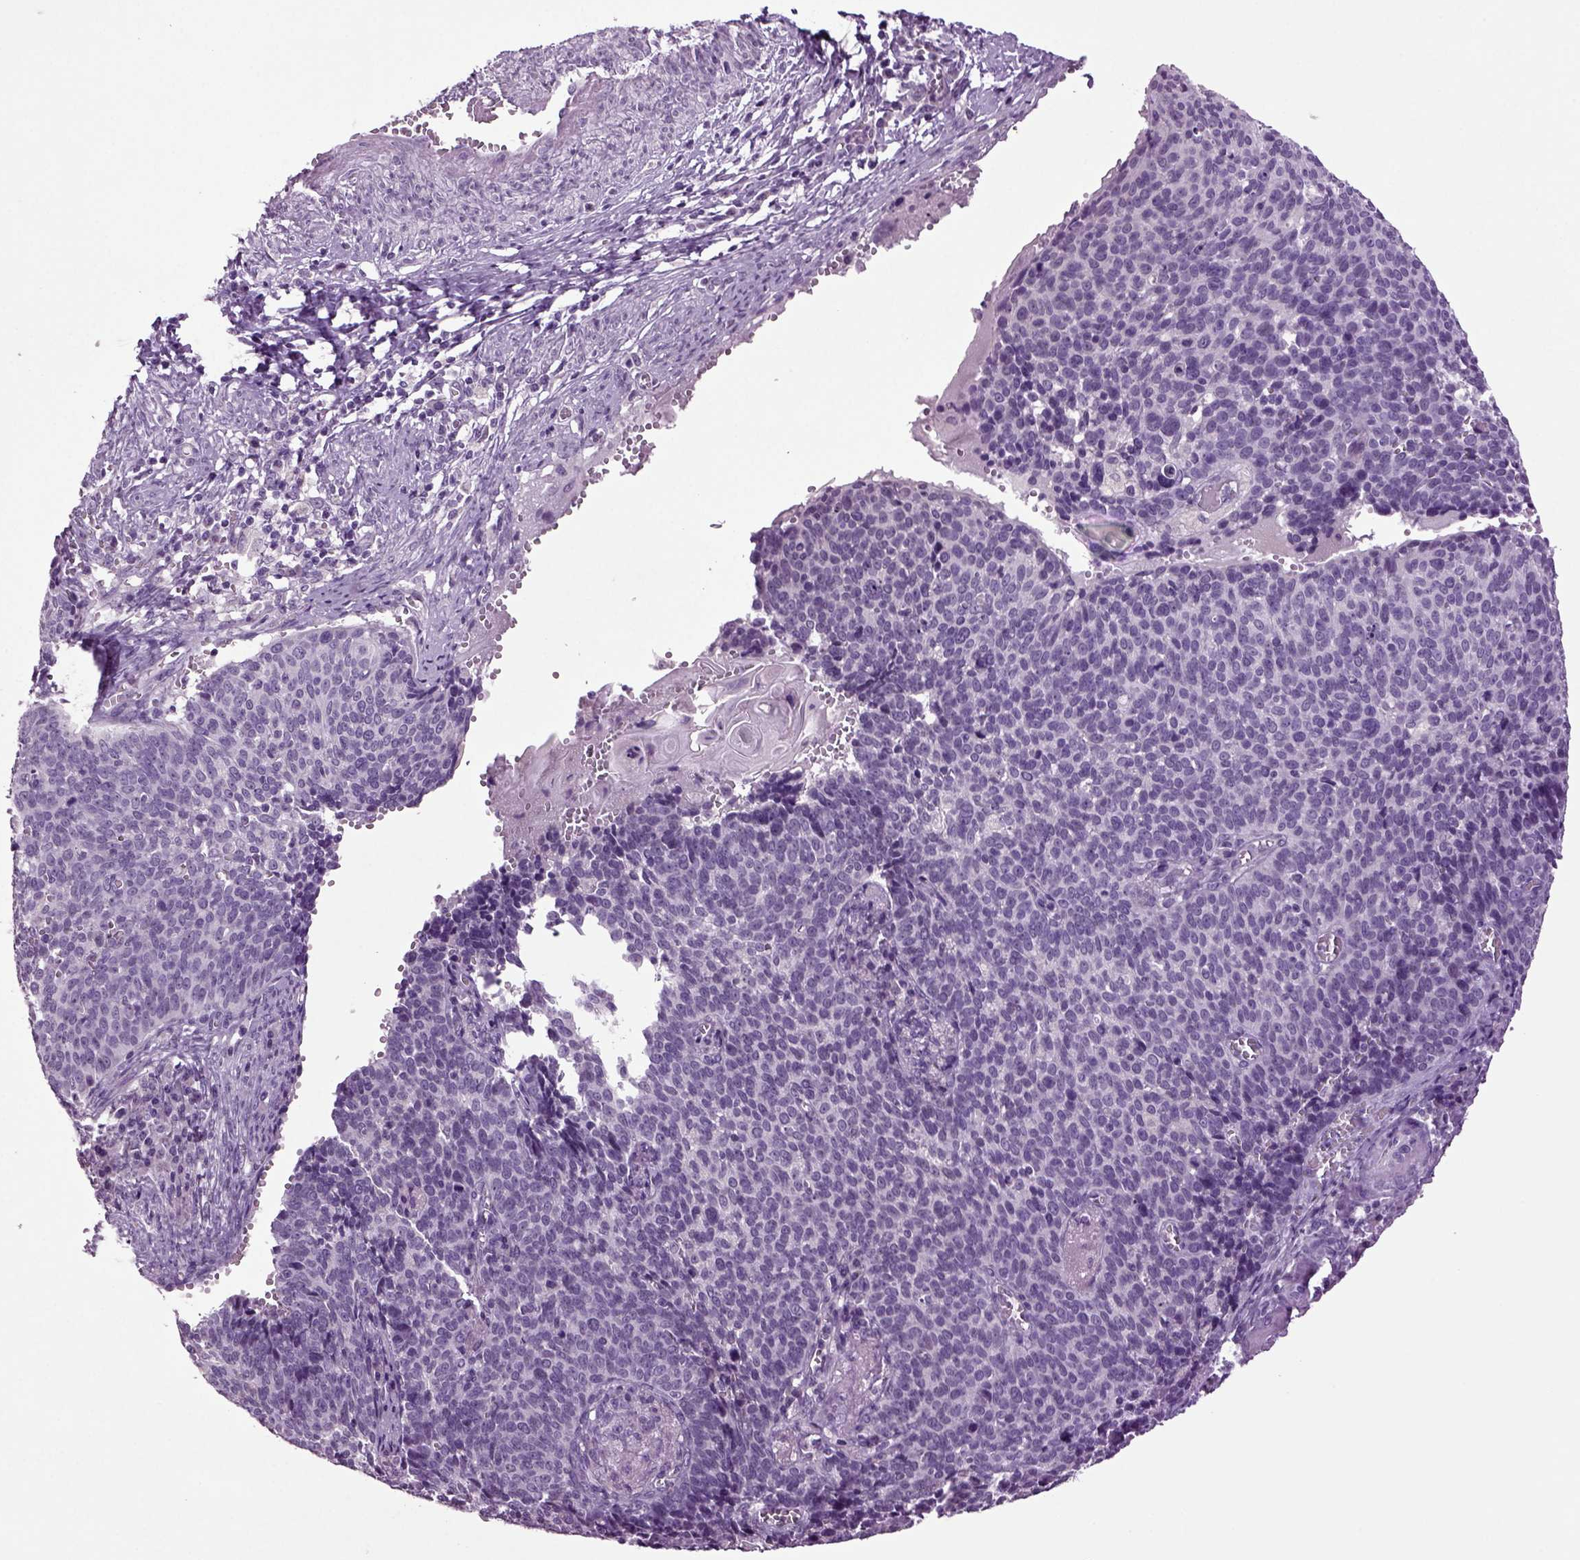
{"staining": {"intensity": "negative", "quantity": "none", "location": "none"}, "tissue": "cervical cancer", "cell_type": "Tumor cells", "image_type": "cancer", "snomed": [{"axis": "morphology", "description": "Normal tissue, NOS"}, {"axis": "morphology", "description": "Squamous cell carcinoma, NOS"}, {"axis": "topography", "description": "Cervix"}], "caption": "The image exhibits no staining of tumor cells in squamous cell carcinoma (cervical).", "gene": "SLC17A6", "patient": {"sex": "female", "age": 39}}